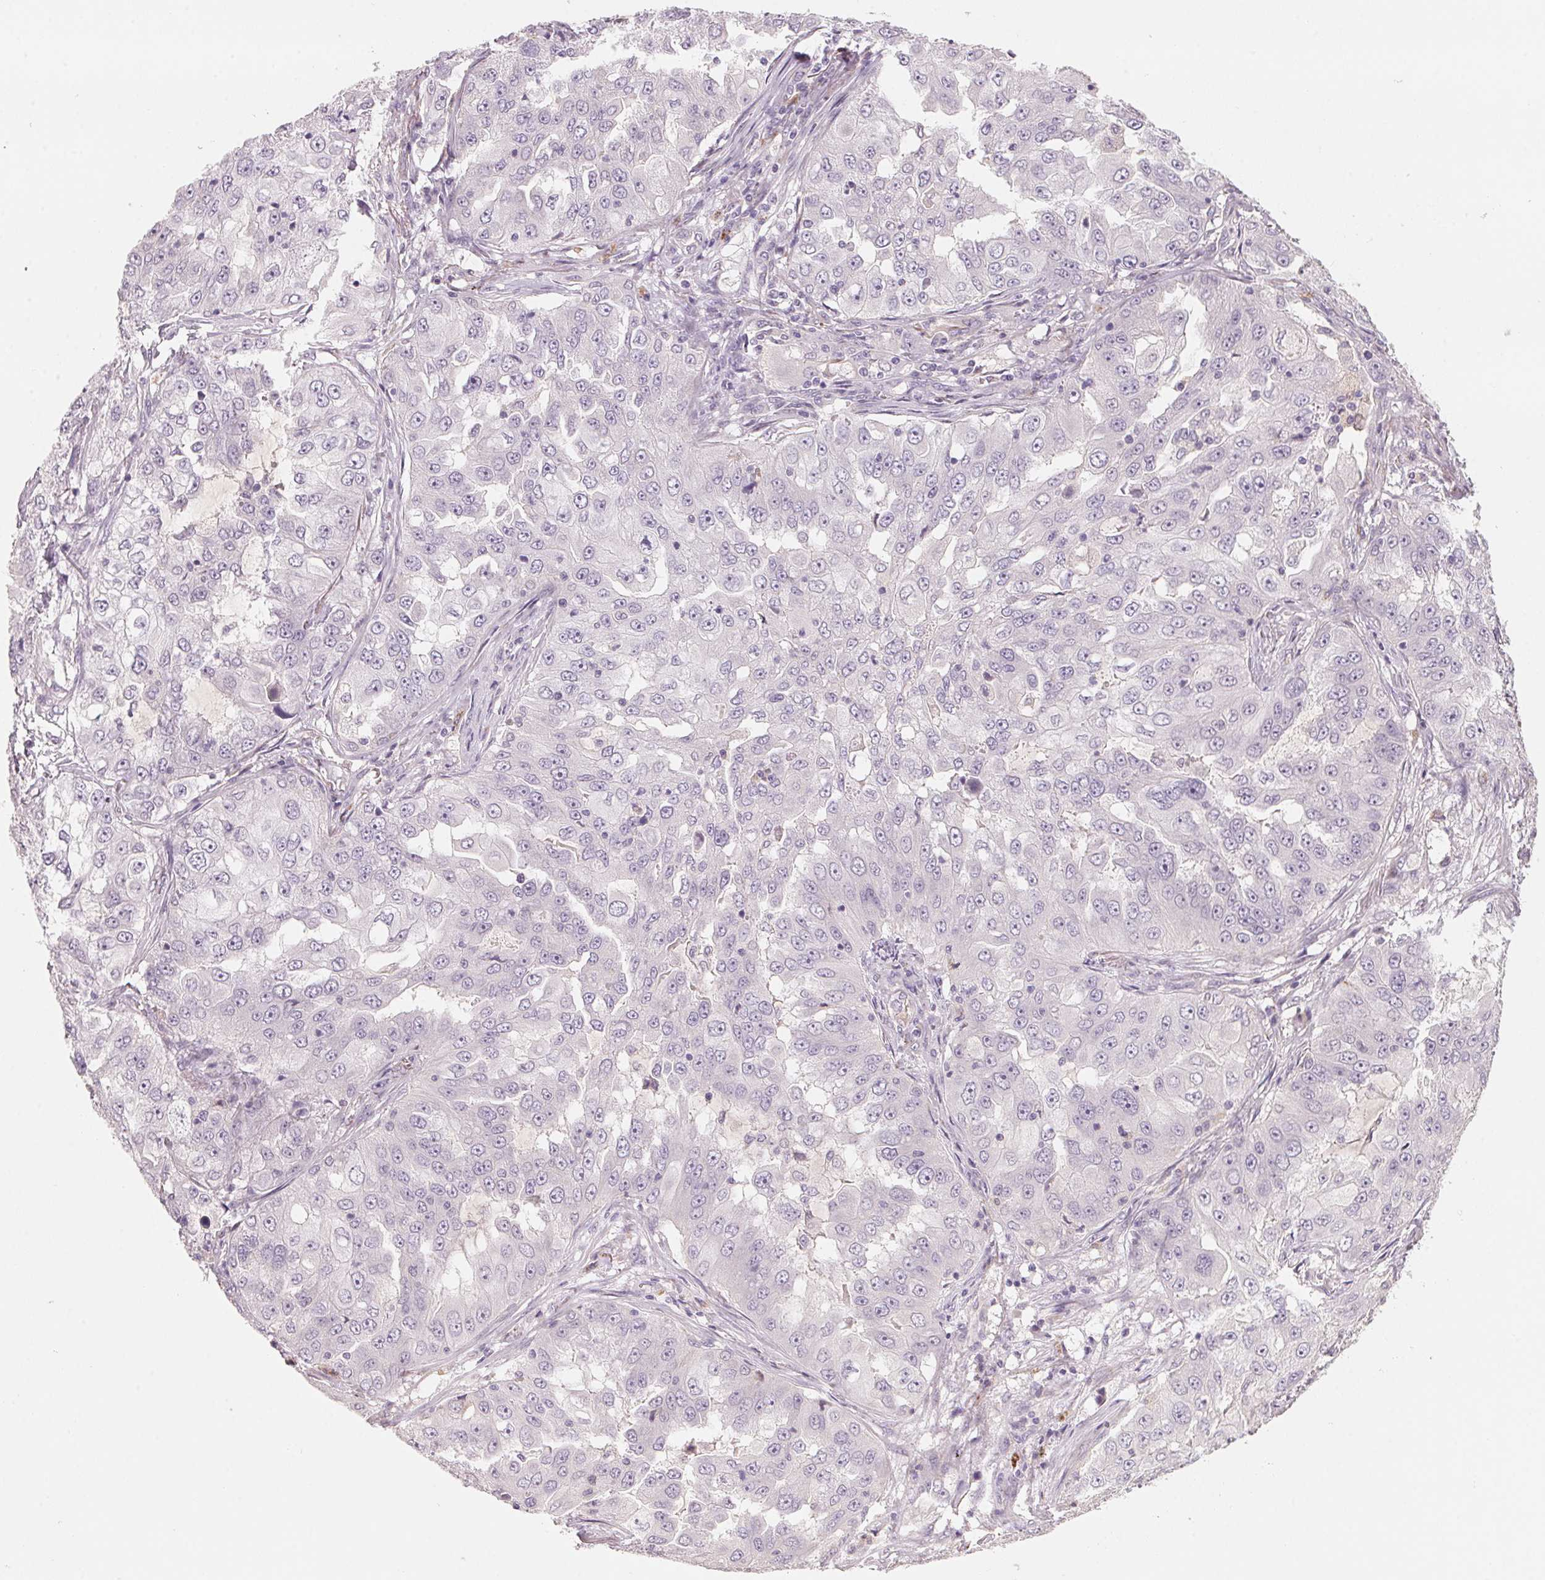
{"staining": {"intensity": "negative", "quantity": "none", "location": "none"}, "tissue": "lung cancer", "cell_type": "Tumor cells", "image_type": "cancer", "snomed": [{"axis": "morphology", "description": "Adenocarcinoma, NOS"}, {"axis": "topography", "description": "Lung"}], "caption": "The image exhibits no significant expression in tumor cells of lung adenocarcinoma. (DAB (3,3'-diaminobenzidine) IHC, high magnification).", "gene": "TREH", "patient": {"sex": "female", "age": 61}}